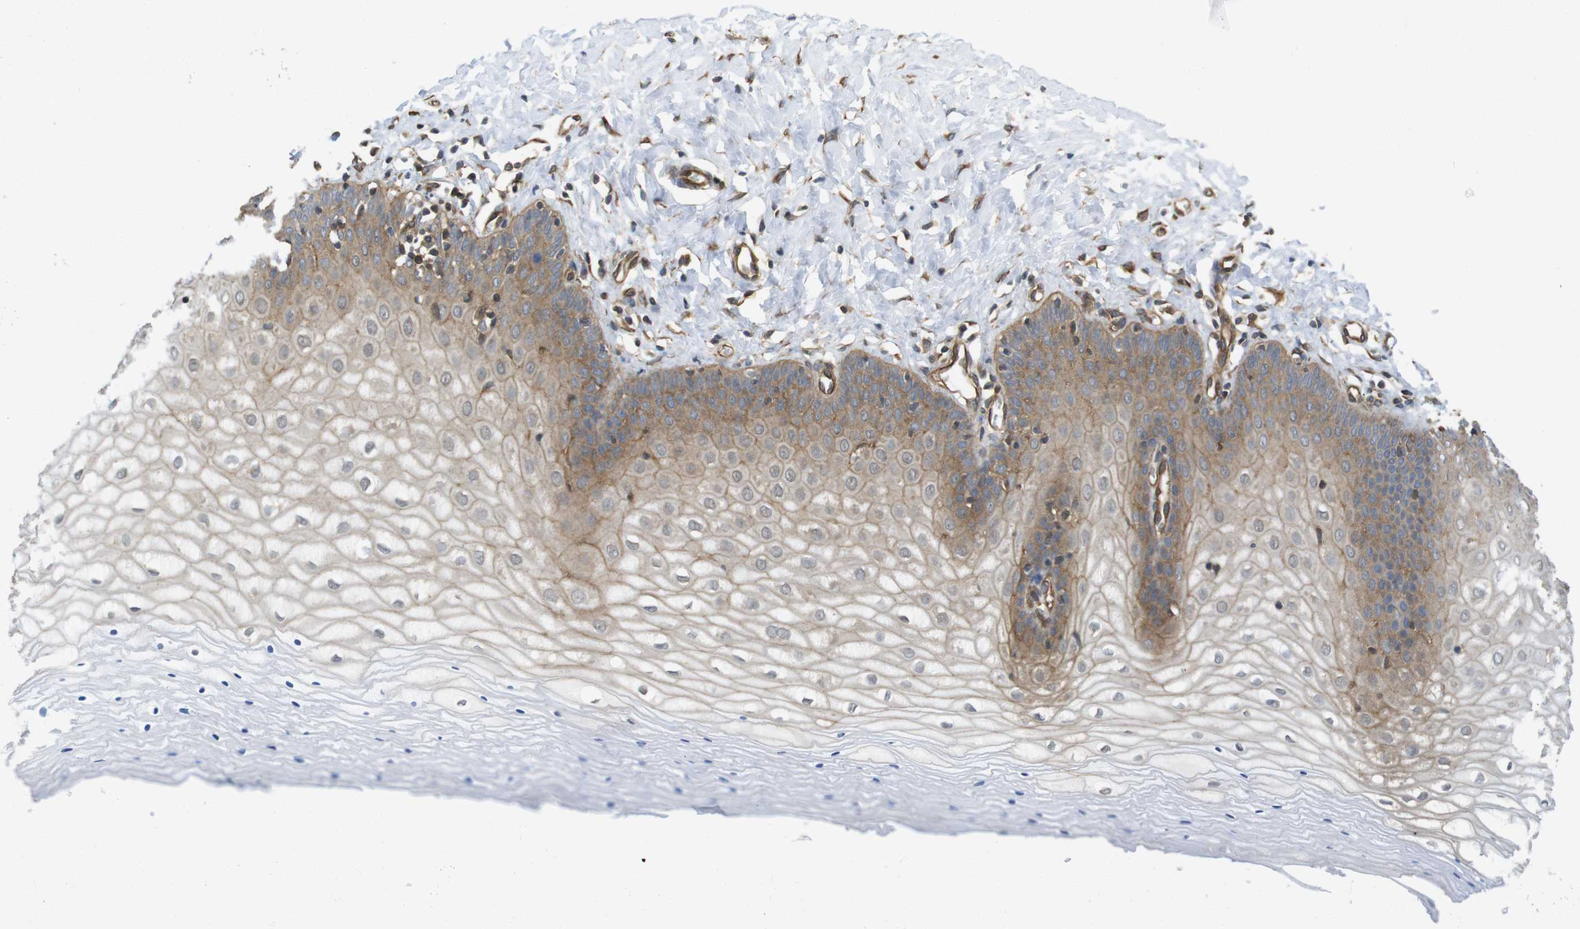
{"staining": {"intensity": "moderate", "quantity": ">75%", "location": "cytoplasmic/membranous"}, "tissue": "cervix", "cell_type": "Glandular cells", "image_type": "normal", "snomed": [{"axis": "morphology", "description": "Normal tissue, NOS"}, {"axis": "topography", "description": "Cervix"}], "caption": "A micrograph of cervix stained for a protein displays moderate cytoplasmic/membranous brown staining in glandular cells.", "gene": "ZDHHC5", "patient": {"sex": "female", "age": 55}}